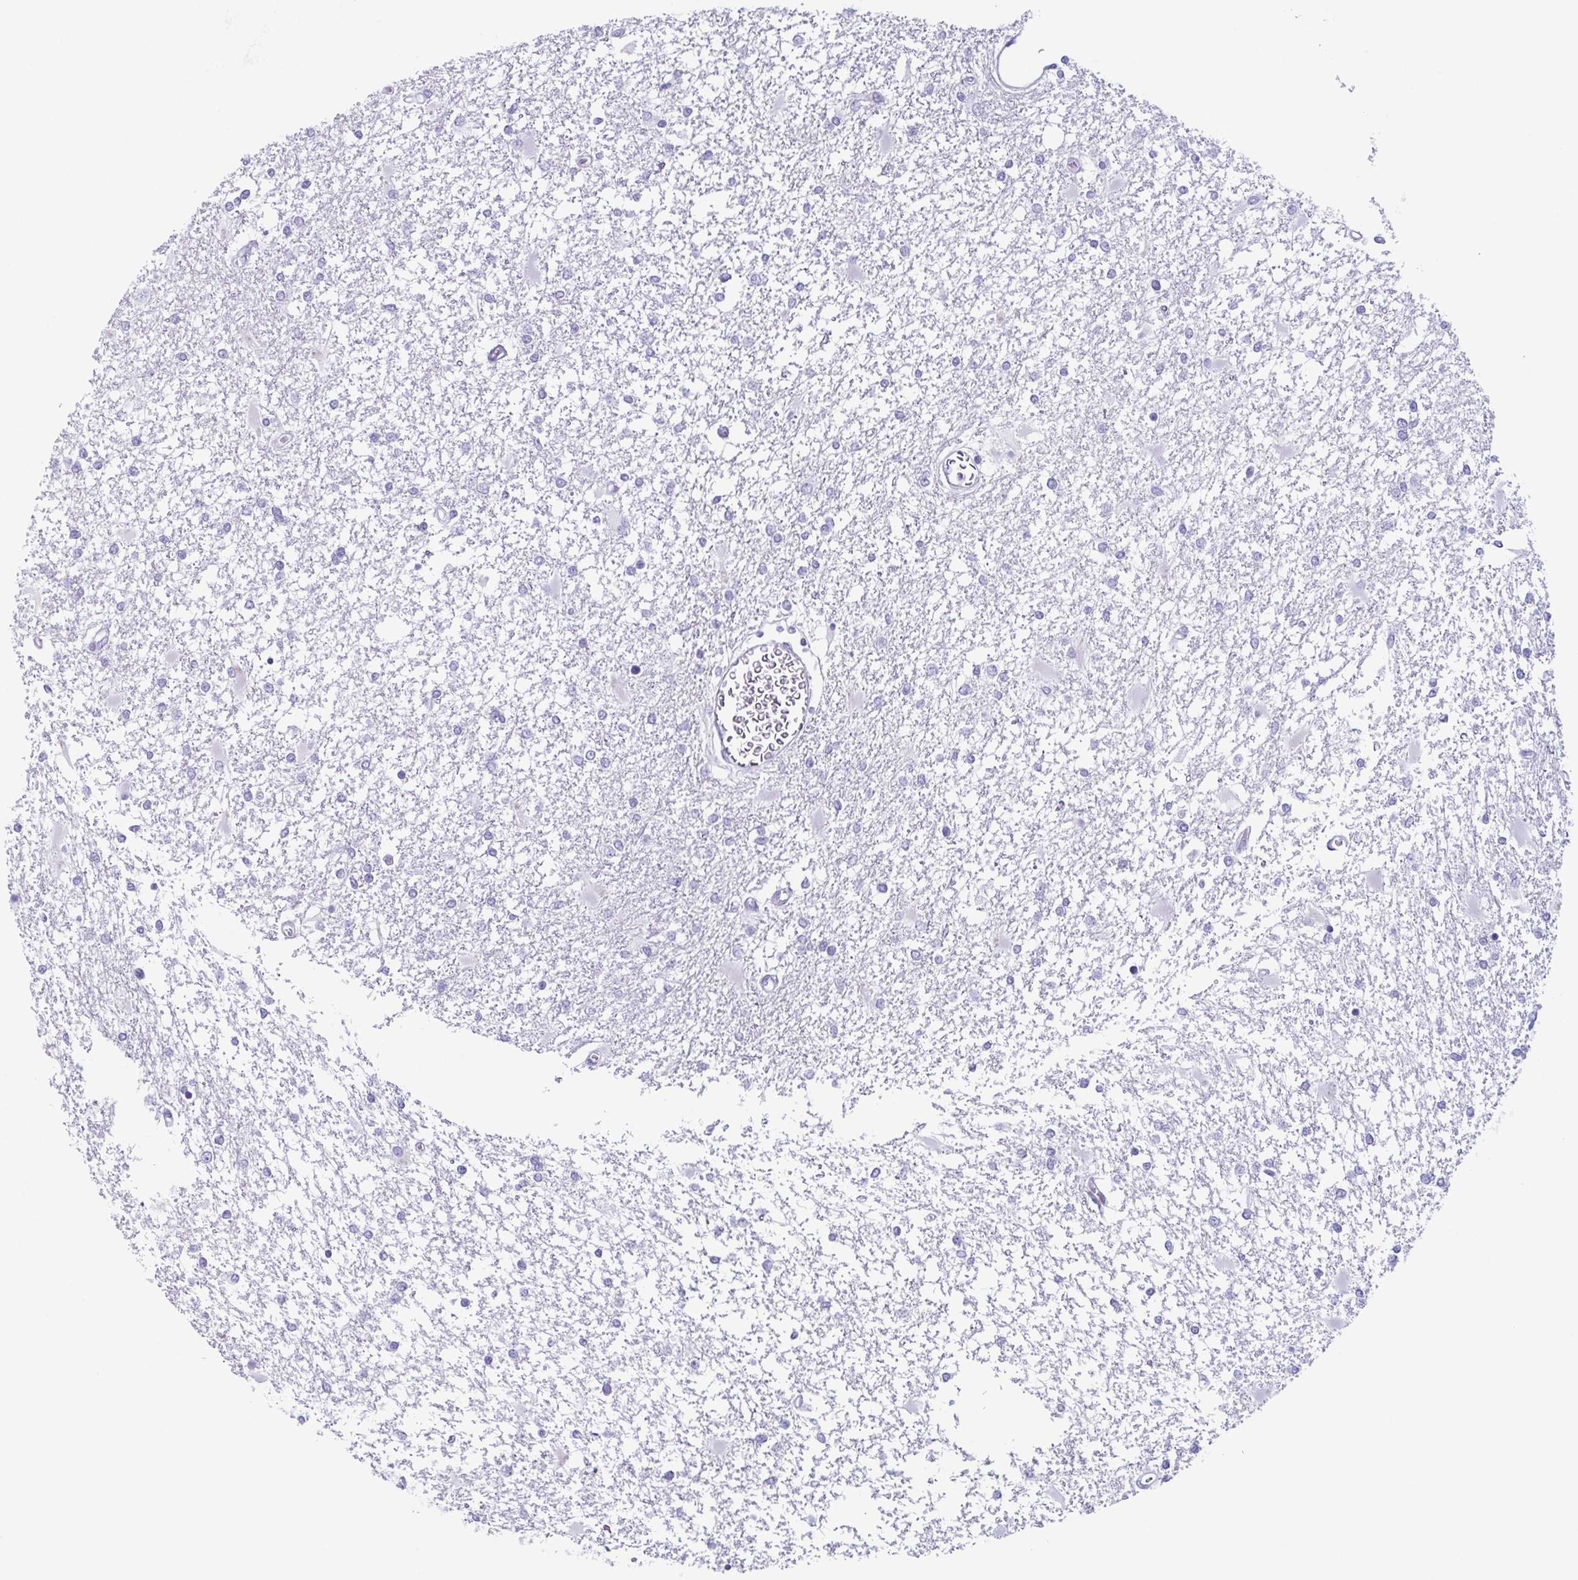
{"staining": {"intensity": "negative", "quantity": "none", "location": "none"}, "tissue": "glioma", "cell_type": "Tumor cells", "image_type": "cancer", "snomed": [{"axis": "morphology", "description": "Glioma, malignant, High grade"}, {"axis": "topography", "description": "Cerebral cortex"}], "caption": "Immunohistochemistry photomicrograph of neoplastic tissue: human malignant high-grade glioma stained with DAB reveals no significant protein staining in tumor cells.", "gene": "ENKUR", "patient": {"sex": "male", "age": 79}}